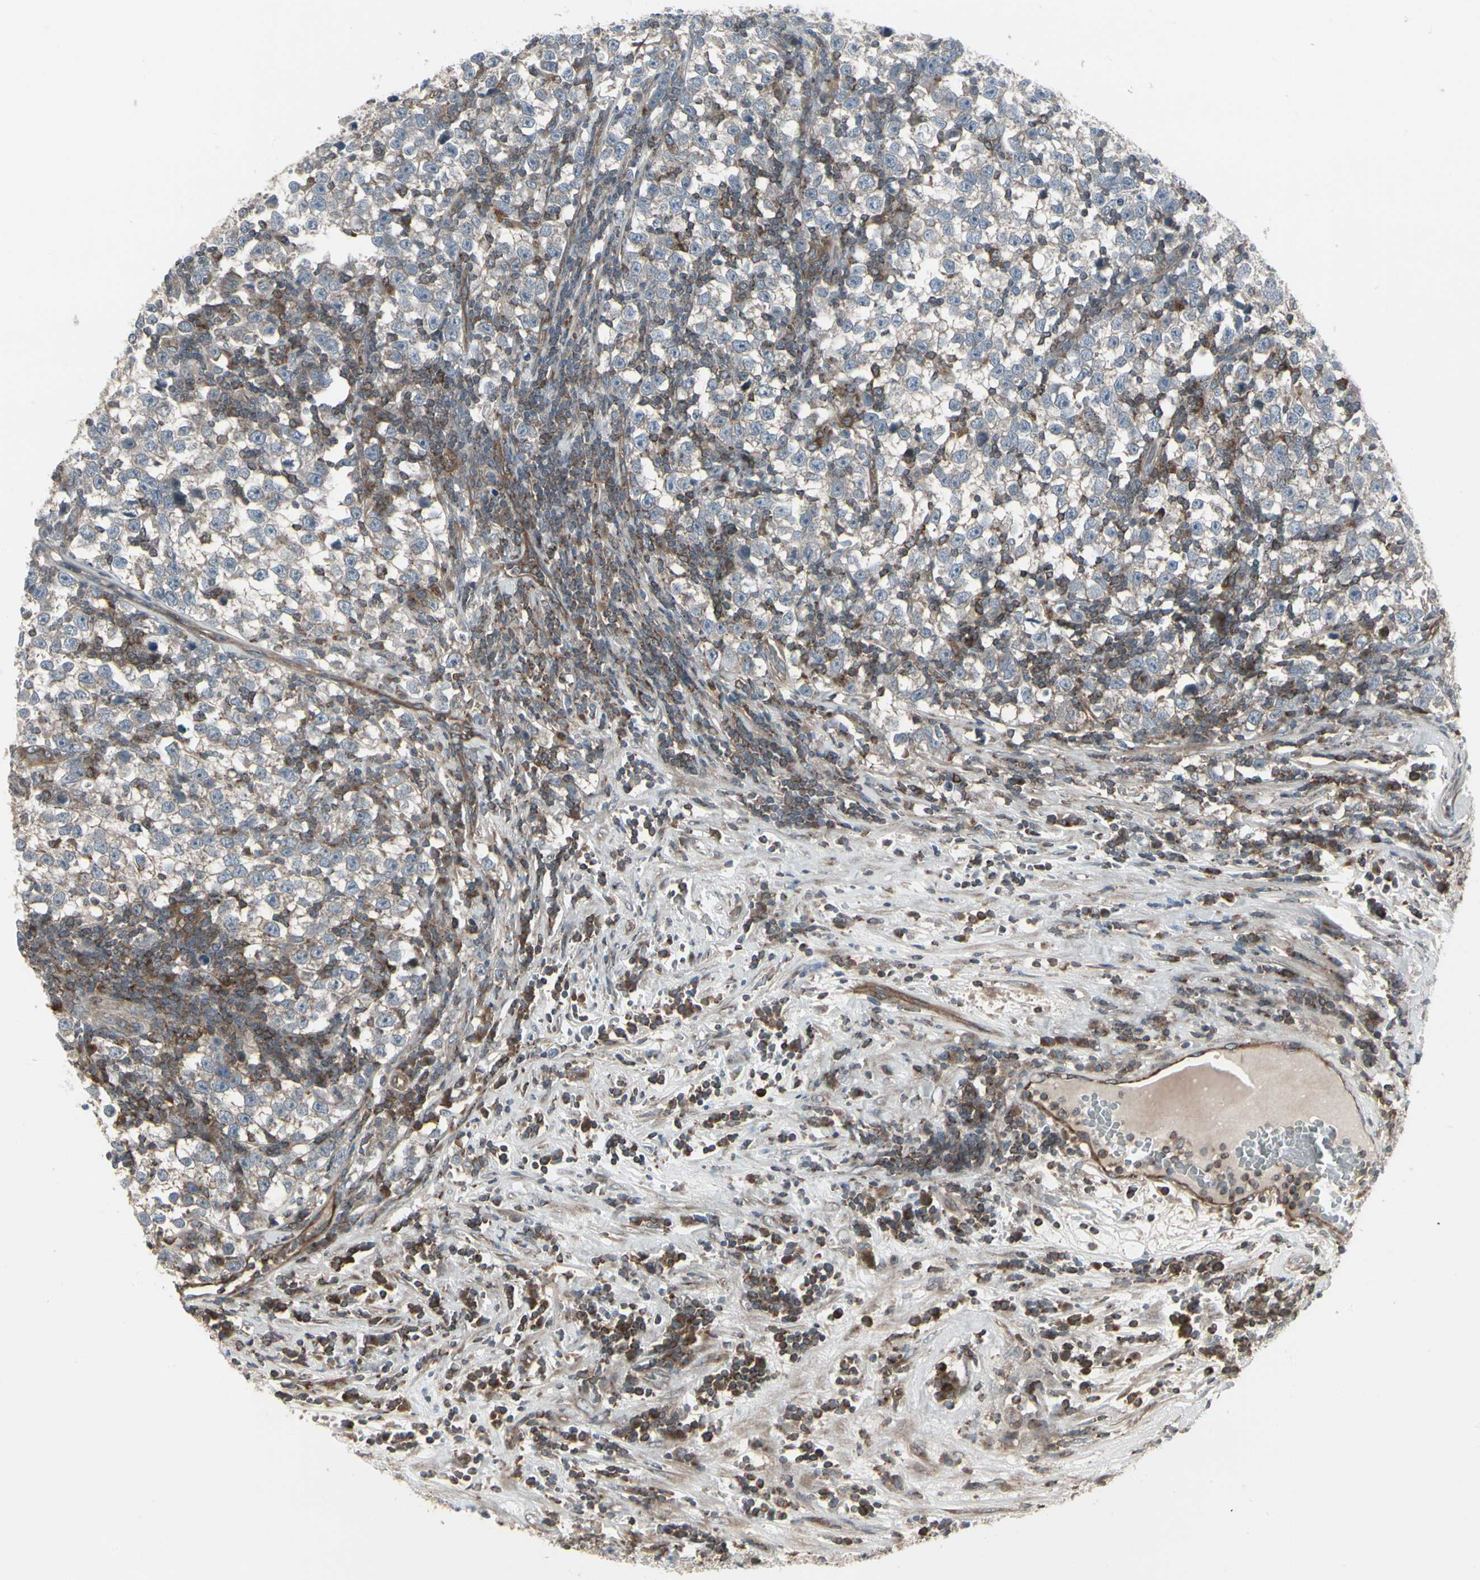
{"staining": {"intensity": "weak", "quantity": ">75%", "location": "cytoplasmic/membranous"}, "tissue": "testis cancer", "cell_type": "Tumor cells", "image_type": "cancer", "snomed": [{"axis": "morphology", "description": "Seminoma, NOS"}, {"axis": "topography", "description": "Testis"}], "caption": "This micrograph reveals immunohistochemistry staining of human testis cancer (seminoma), with low weak cytoplasmic/membranous expression in about >75% of tumor cells.", "gene": "EPS15", "patient": {"sex": "male", "age": 43}}